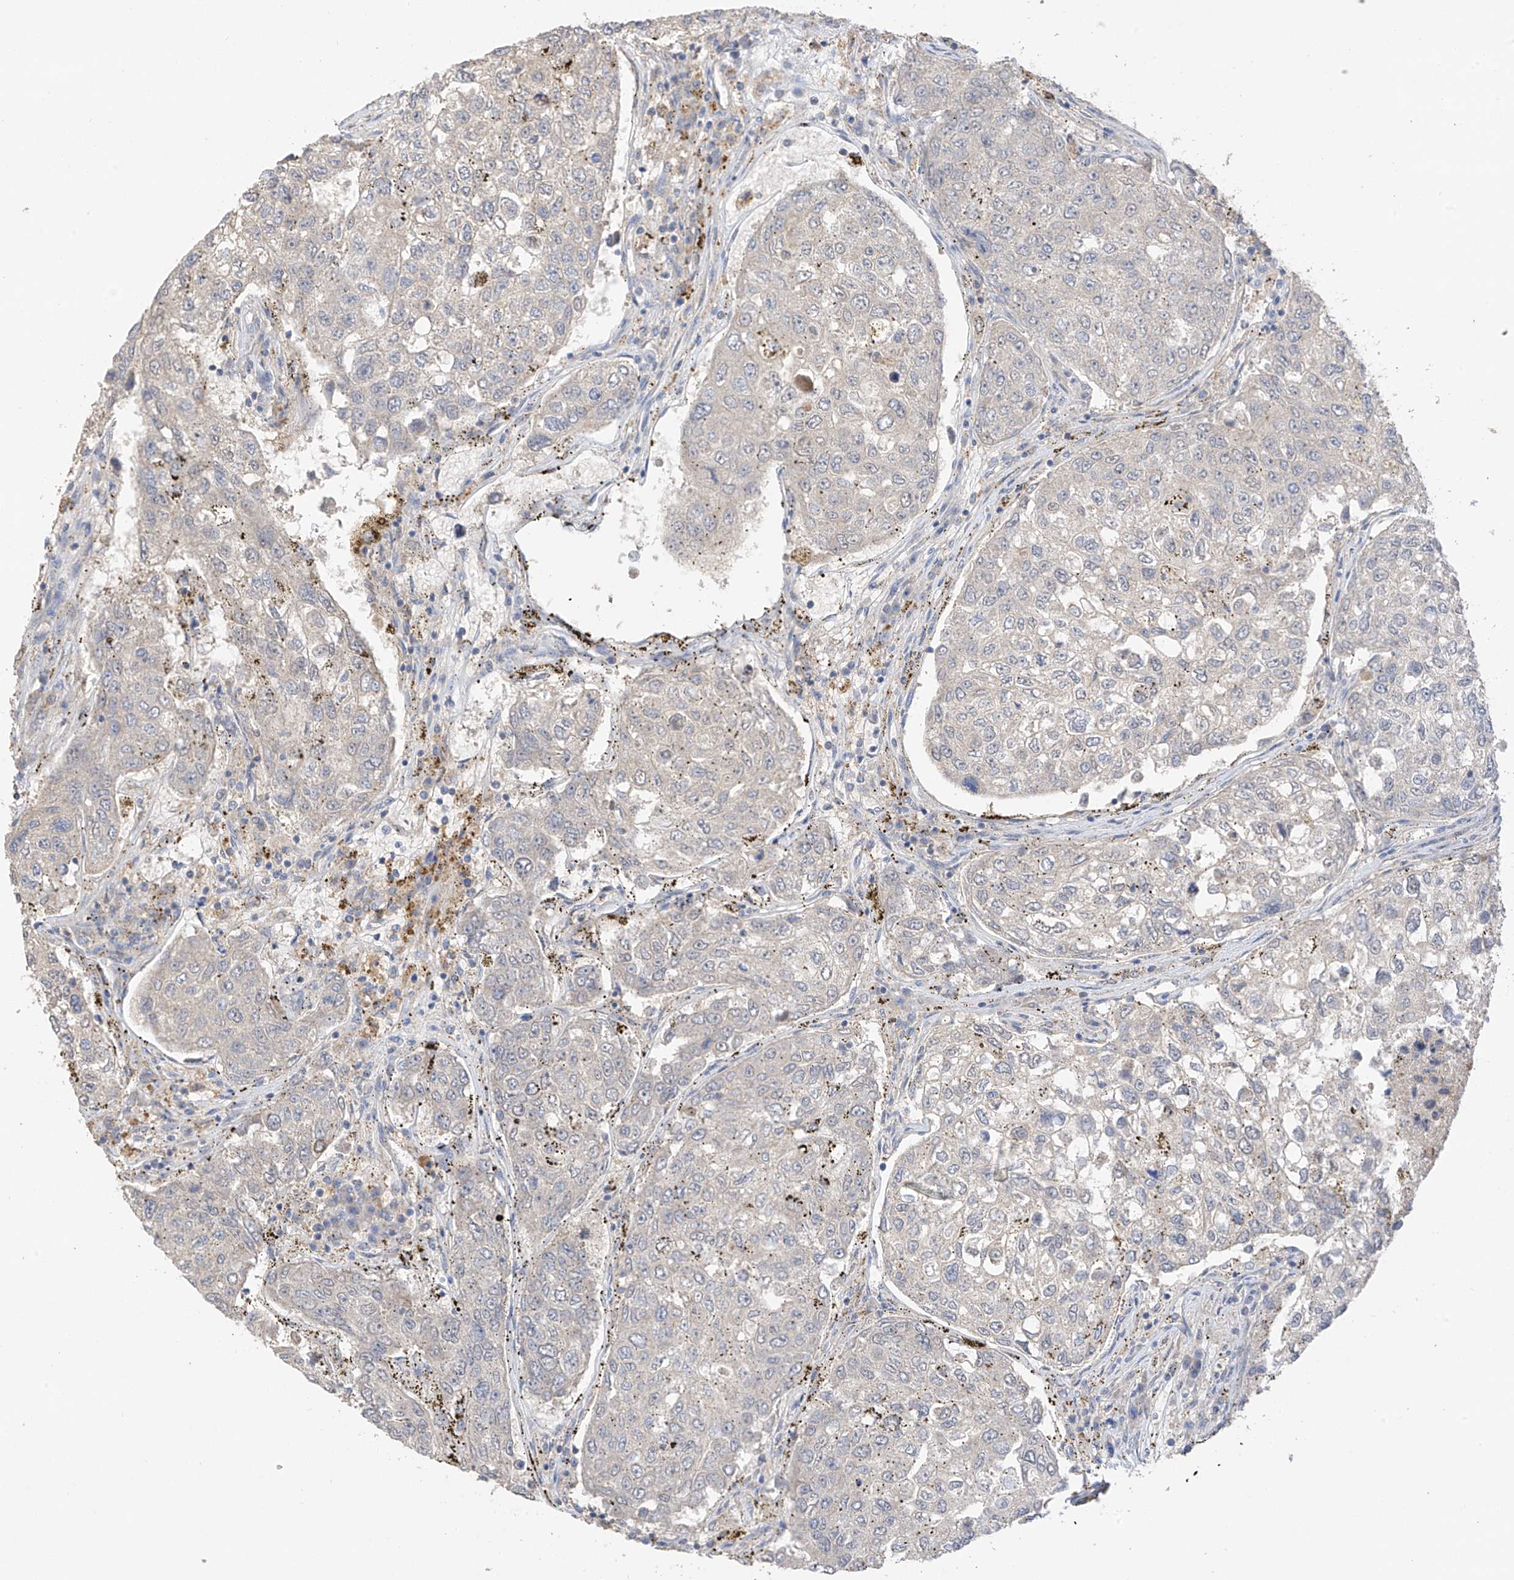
{"staining": {"intensity": "negative", "quantity": "none", "location": "none"}, "tissue": "urothelial cancer", "cell_type": "Tumor cells", "image_type": "cancer", "snomed": [{"axis": "morphology", "description": "Urothelial carcinoma, High grade"}, {"axis": "topography", "description": "Lymph node"}, {"axis": "topography", "description": "Urinary bladder"}], "caption": "Tumor cells are negative for brown protein staining in urothelial carcinoma (high-grade).", "gene": "CAPN13", "patient": {"sex": "male", "age": 51}}